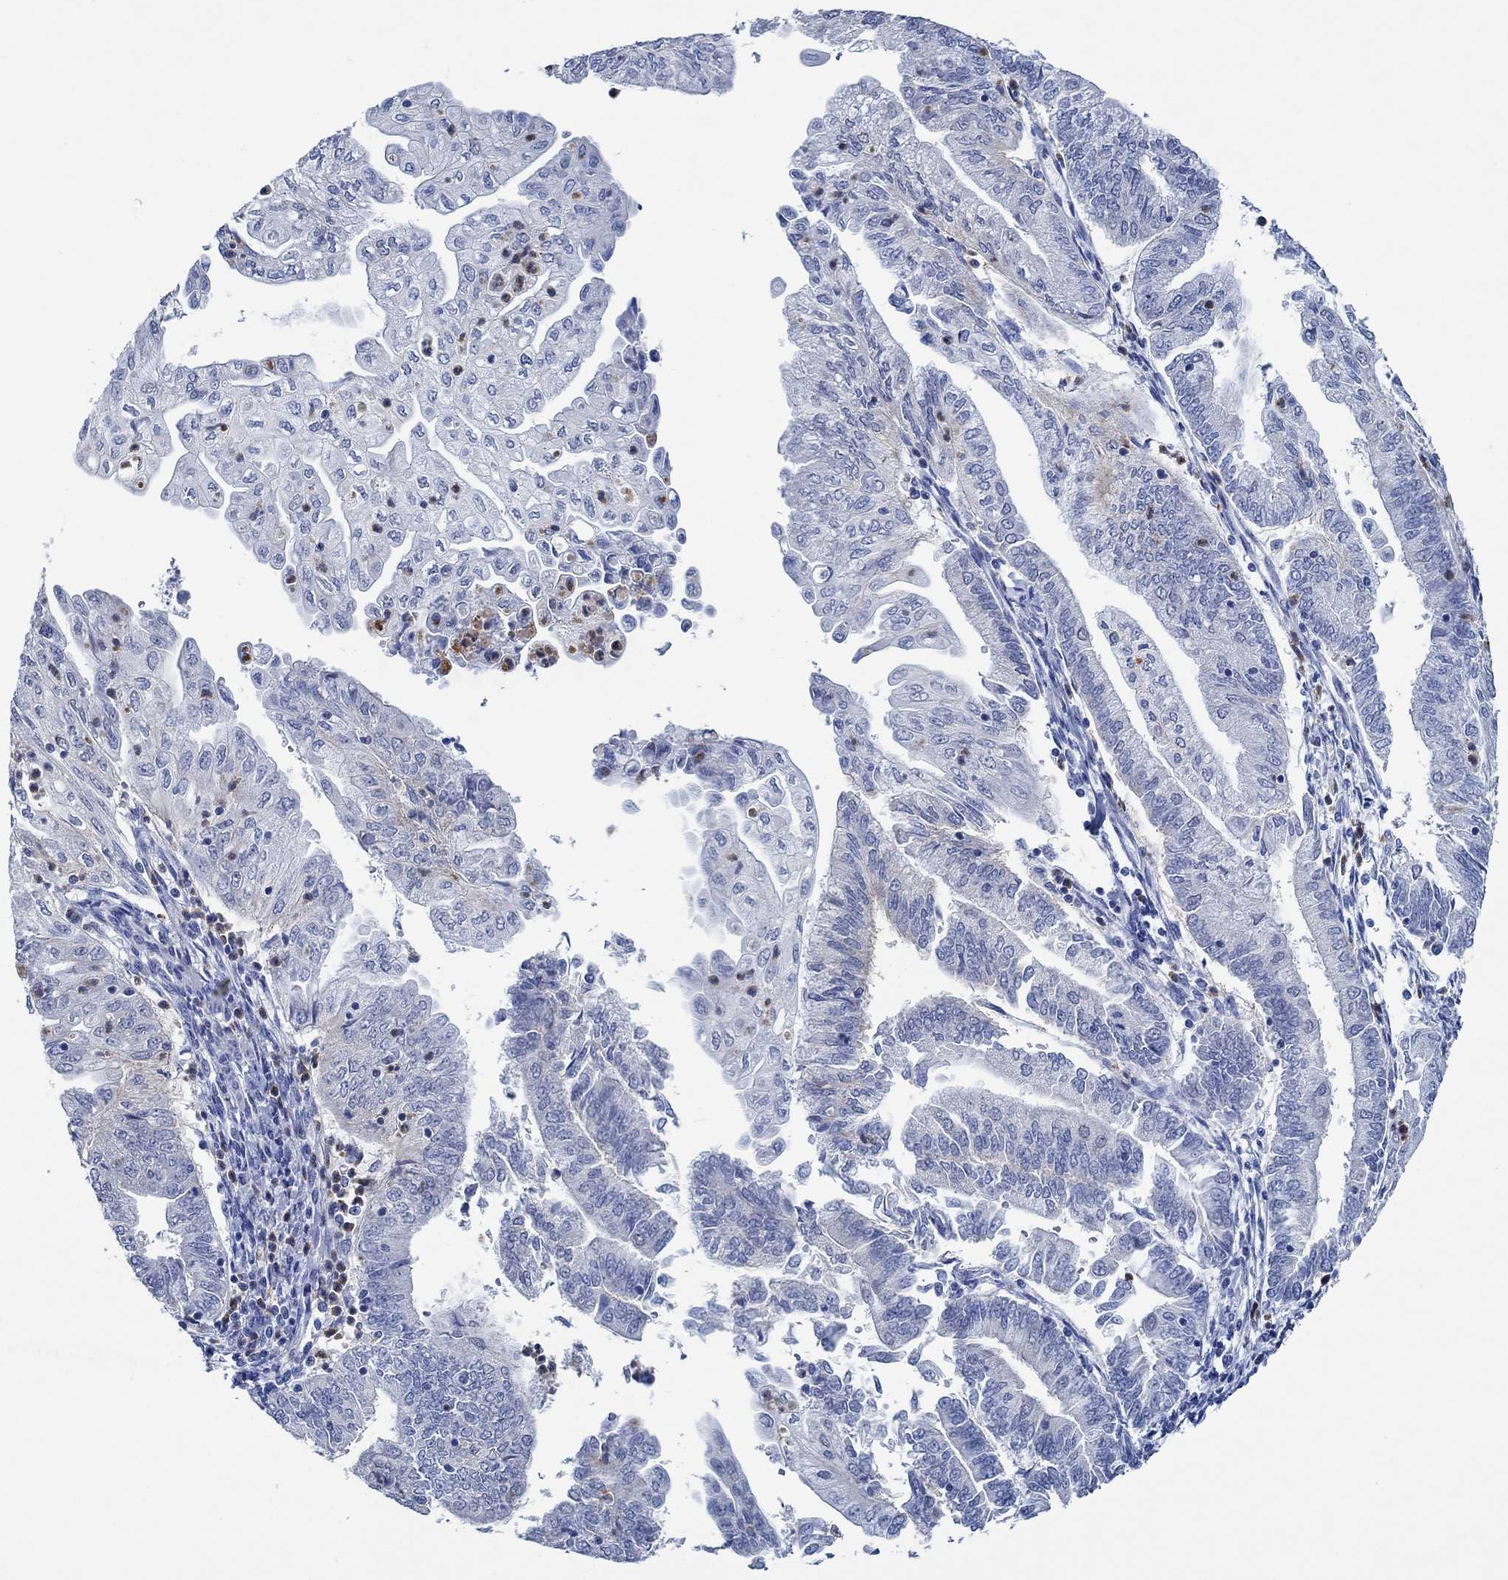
{"staining": {"intensity": "negative", "quantity": "none", "location": "none"}, "tissue": "endometrial cancer", "cell_type": "Tumor cells", "image_type": "cancer", "snomed": [{"axis": "morphology", "description": "Adenocarcinoma, NOS"}, {"axis": "topography", "description": "Endometrium"}], "caption": "This is an immunohistochemistry (IHC) image of human endometrial cancer. There is no expression in tumor cells.", "gene": "ZNF671", "patient": {"sex": "female", "age": 55}}